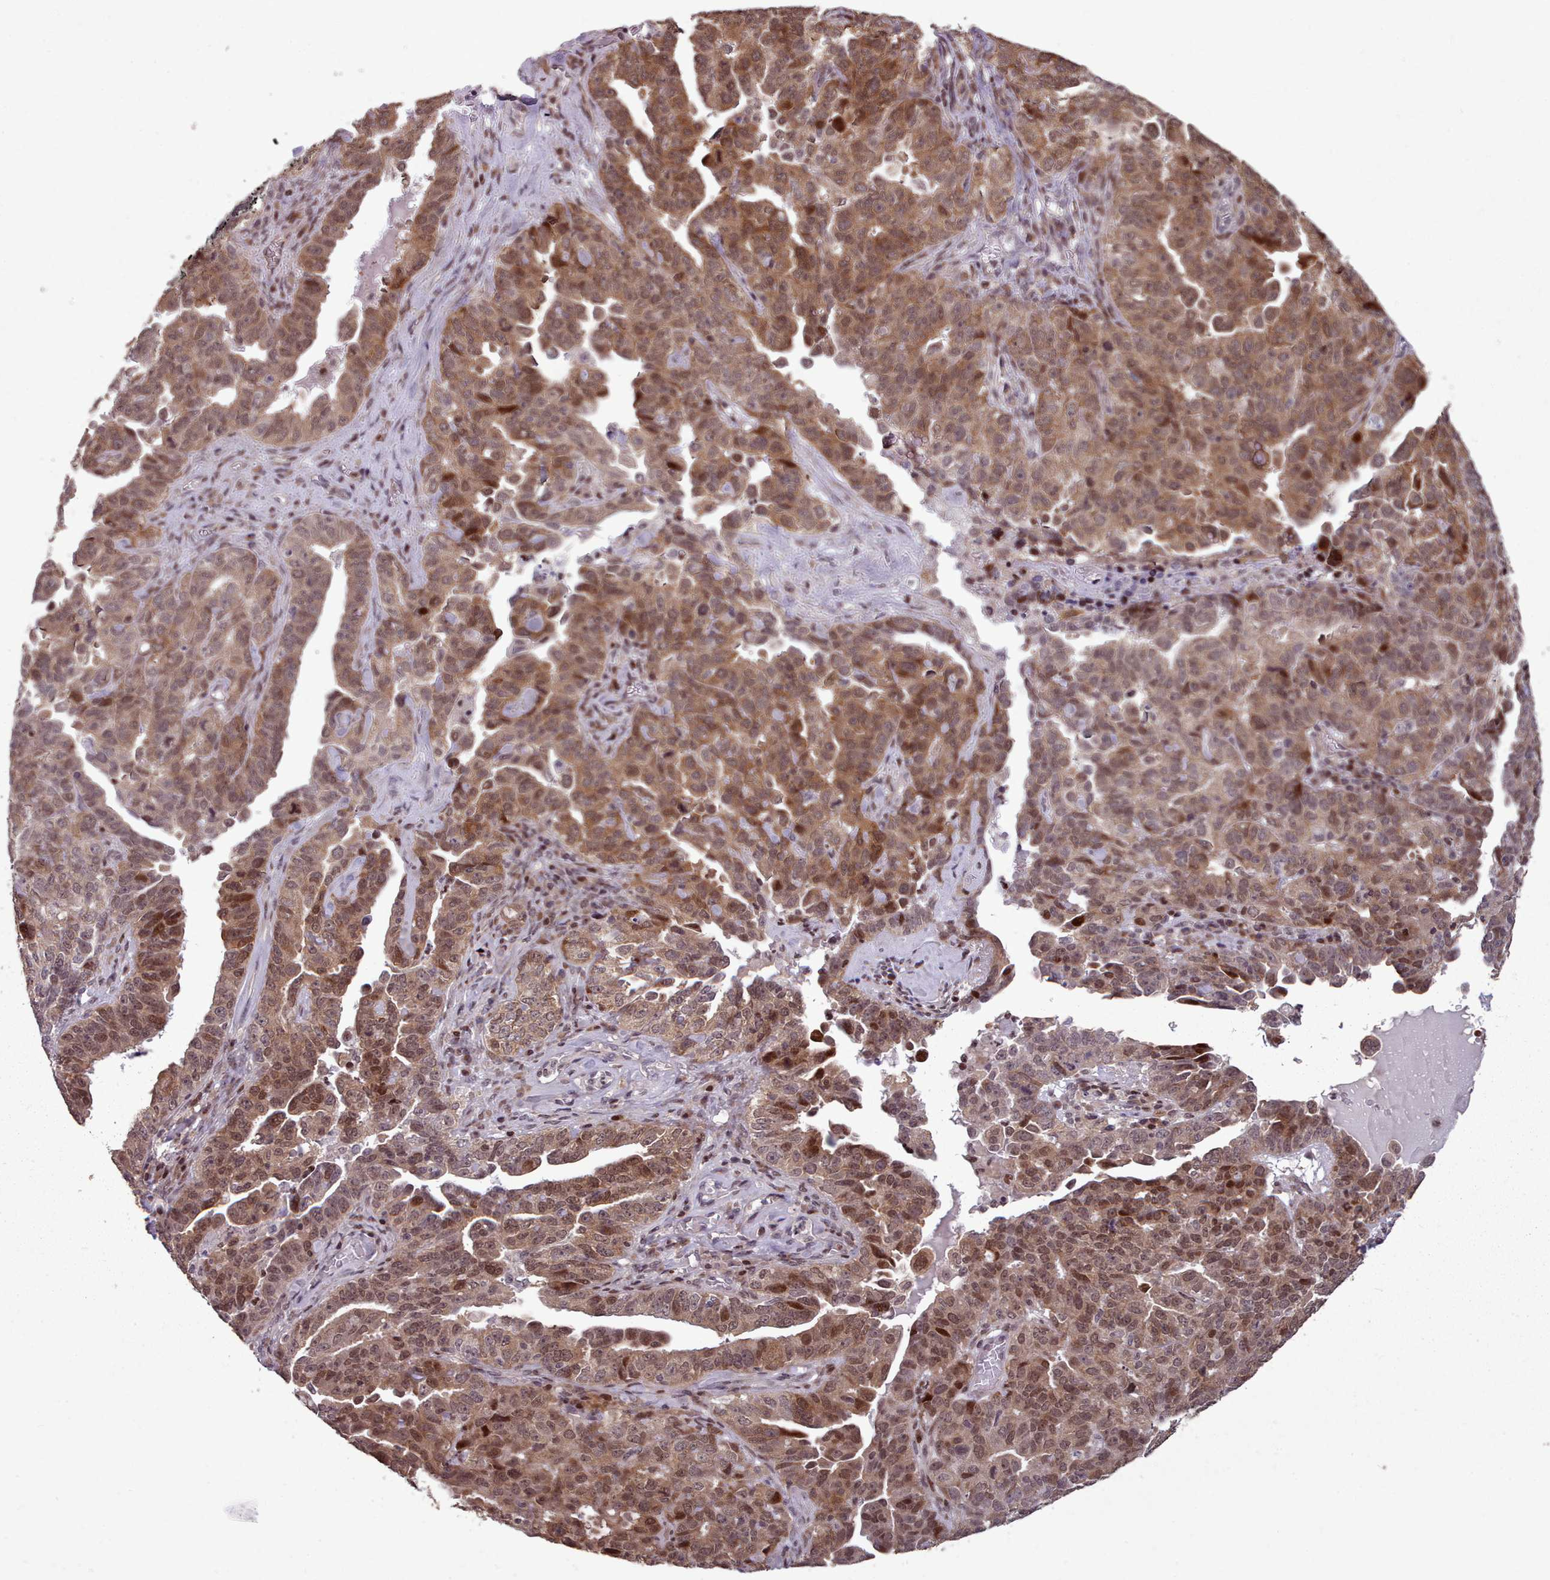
{"staining": {"intensity": "moderate", "quantity": ">75%", "location": "cytoplasmic/membranous,nuclear"}, "tissue": "ovarian cancer", "cell_type": "Tumor cells", "image_type": "cancer", "snomed": [{"axis": "morphology", "description": "Carcinoma, endometroid"}, {"axis": "topography", "description": "Ovary"}], "caption": "Immunohistochemistry micrograph of endometroid carcinoma (ovarian) stained for a protein (brown), which exhibits medium levels of moderate cytoplasmic/membranous and nuclear positivity in about >75% of tumor cells.", "gene": "ENSA", "patient": {"sex": "female", "age": 62}}